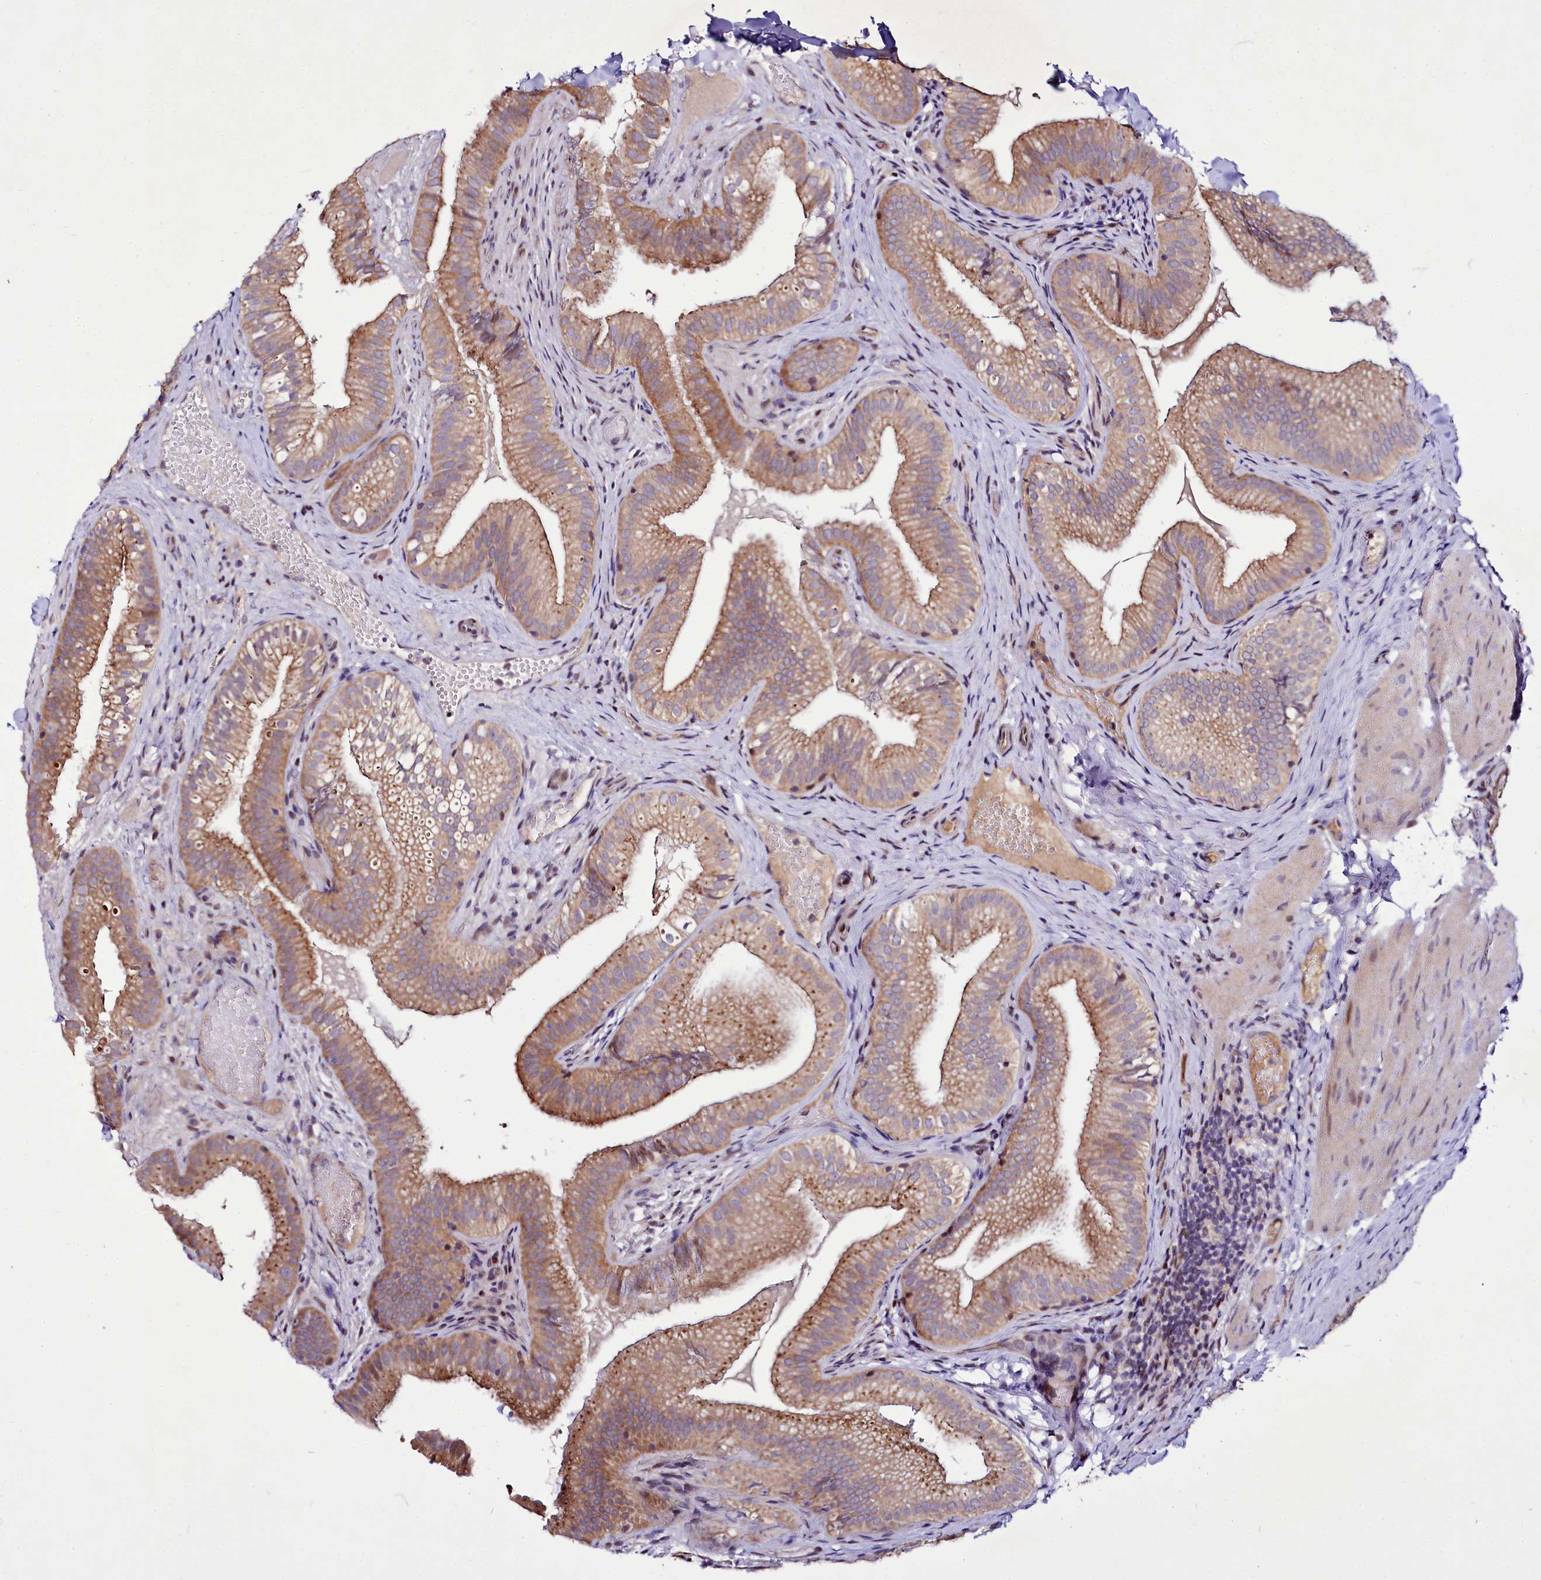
{"staining": {"intensity": "moderate", "quantity": ">75%", "location": "cytoplasmic/membranous"}, "tissue": "gallbladder", "cell_type": "Glandular cells", "image_type": "normal", "snomed": [{"axis": "morphology", "description": "Normal tissue, NOS"}, {"axis": "topography", "description": "Gallbladder"}], "caption": "Brown immunohistochemical staining in unremarkable human gallbladder exhibits moderate cytoplasmic/membranous staining in approximately >75% of glandular cells. Nuclei are stained in blue.", "gene": "ZC3H12C", "patient": {"sex": "female", "age": 30}}